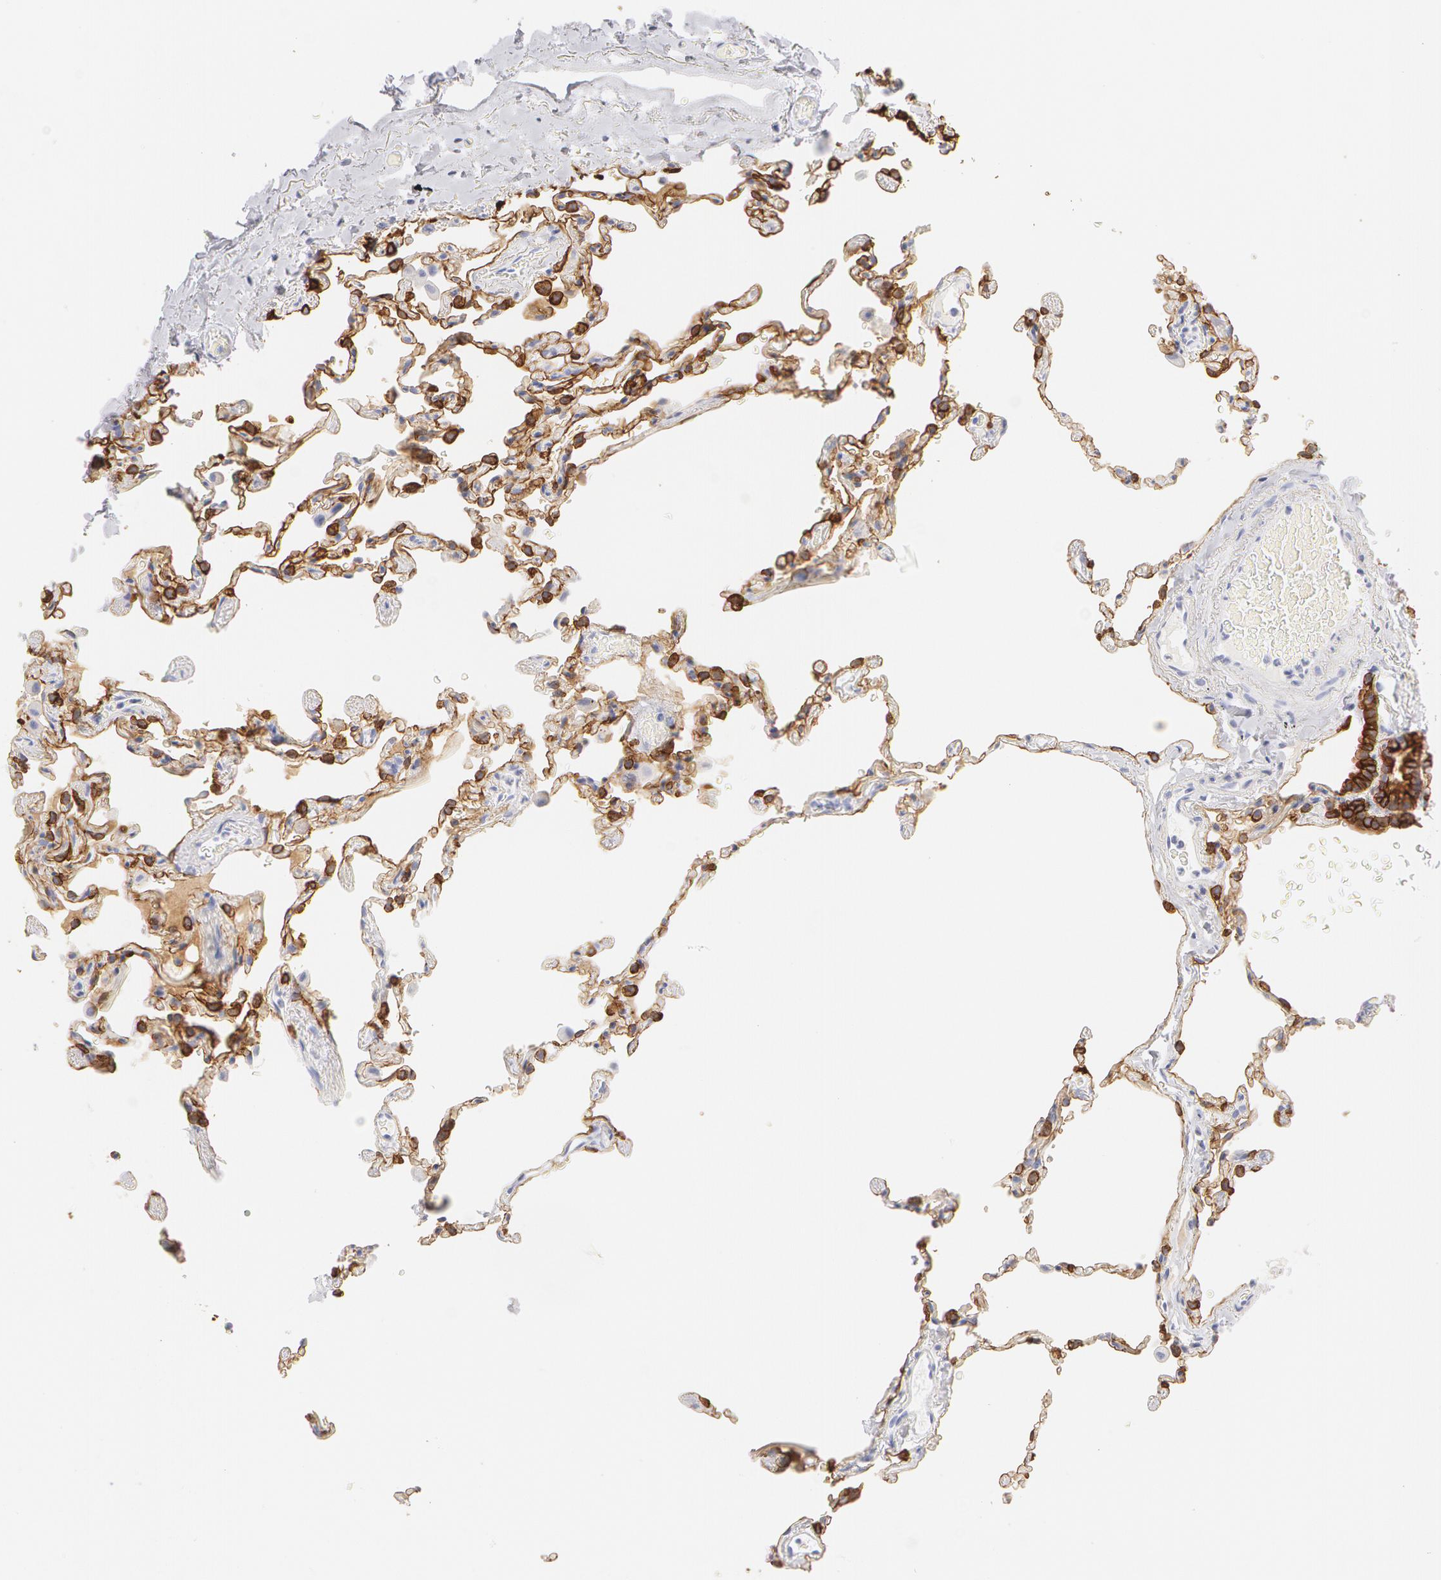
{"staining": {"intensity": "moderate", "quantity": ">75%", "location": "cytoplasmic/membranous"}, "tissue": "lung", "cell_type": "Alveolar cells", "image_type": "normal", "snomed": [{"axis": "morphology", "description": "Normal tissue, NOS"}, {"axis": "topography", "description": "Lung"}], "caption": "About >75% of alveolar cells in benign human lung reveal moderate cytoplasmic/membranous protein staining as visualized by brown immunohistochemical staining.", "gene": "KRT8", "patient": {"sex": "female", "age": 61}}